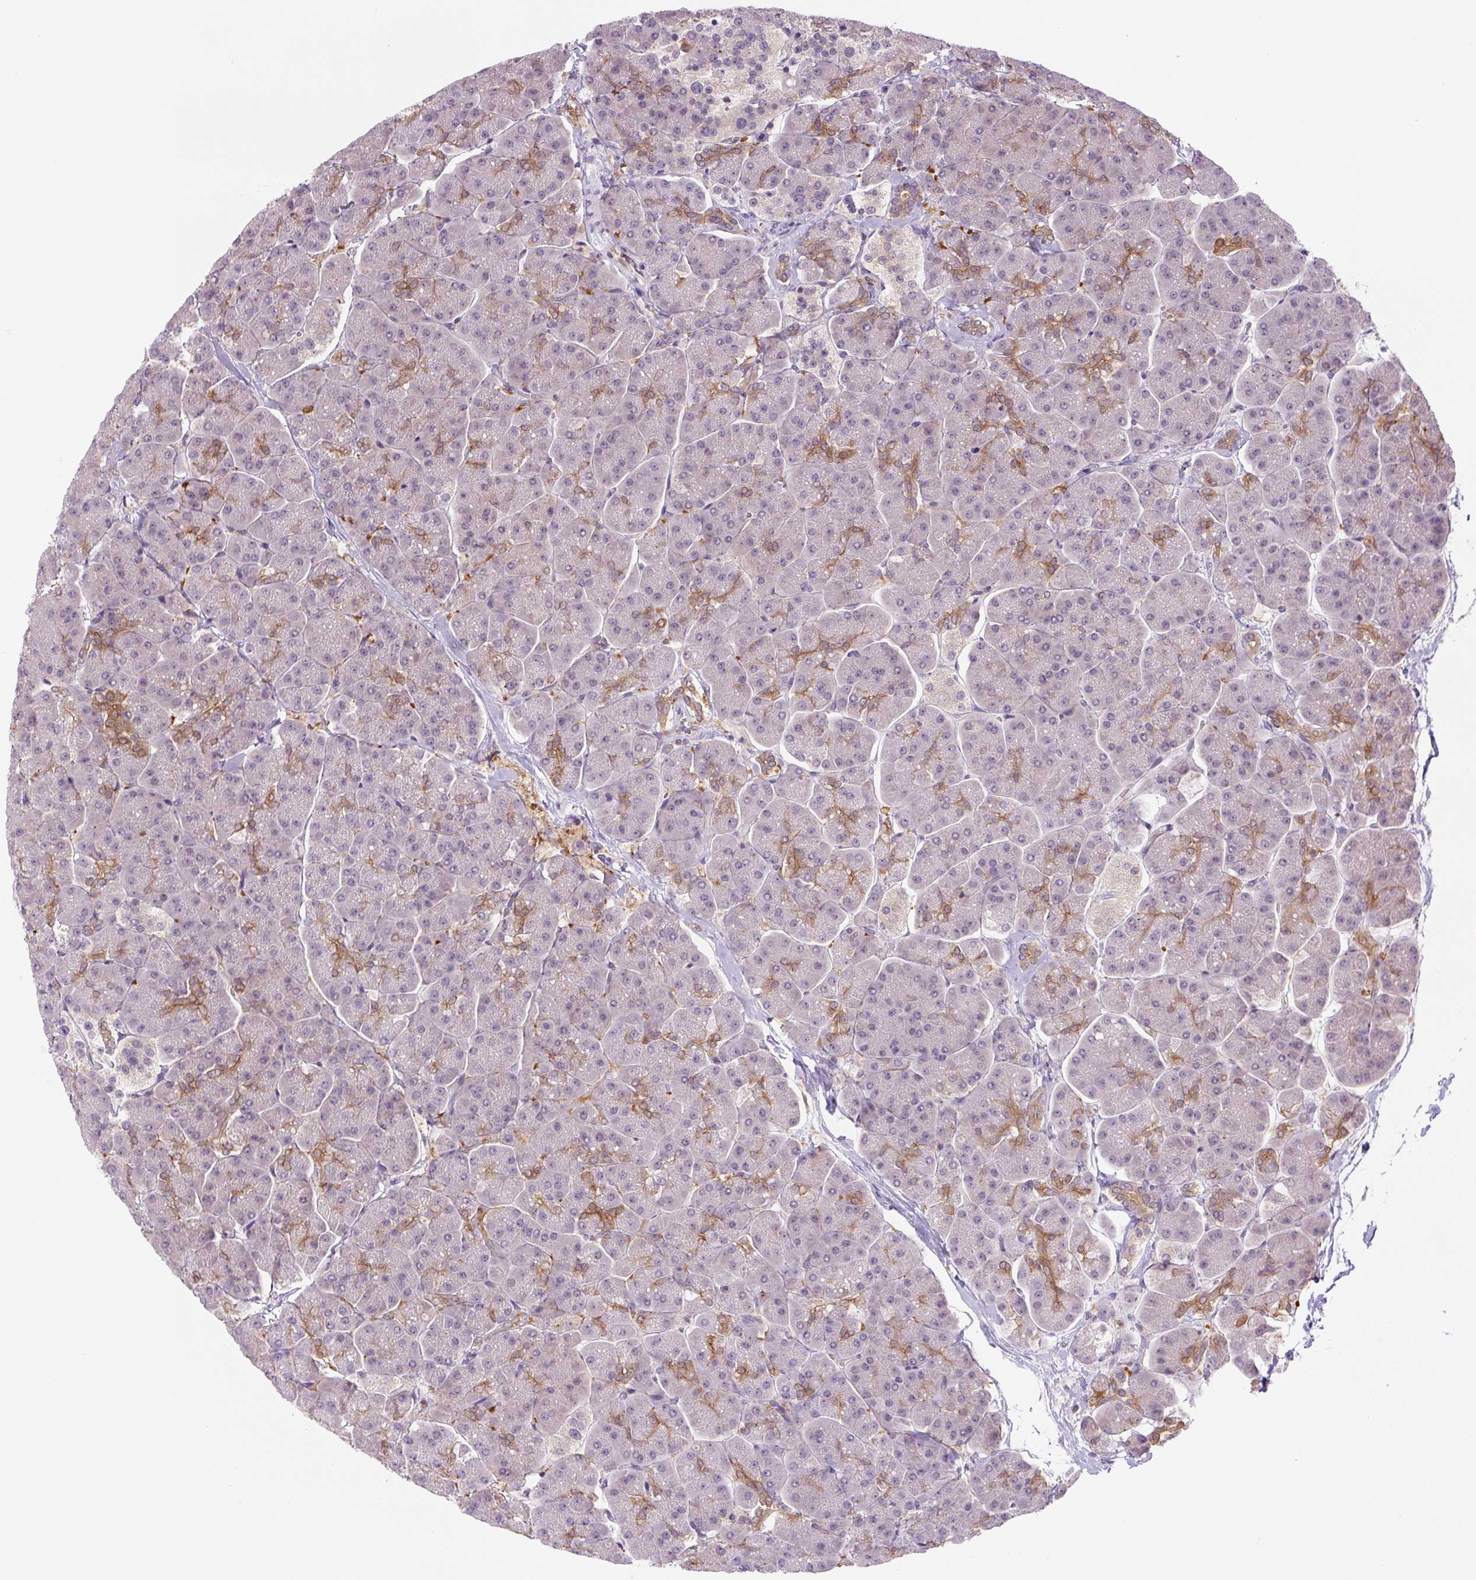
{"staining": {"intensity": "moderate", "quantity": "<25%", "location": "cytoplasmic/membranous"}, "tissue": "pancreas", "cell_type": "Exocrine glandular cells", "image_type": "normal", "snomed": [{"axis": "morphology", "description": "Normal tissue, NOS"}, {"axis": "topography", "description": "Pancreas"}, {"axis": "topography", "description": "Peripheral nerve tissue"}], "caption": "Immunohistochemistry (IHC) micrograph of benign pancreas stained for a protein (brown), which demonstrates low levels of moderate cytoplasmic/membranous expression in approximately <25% of exocrine glandular cells.", "gene": "SPSB2", "patient": {"sex": "male", "age": 54}}